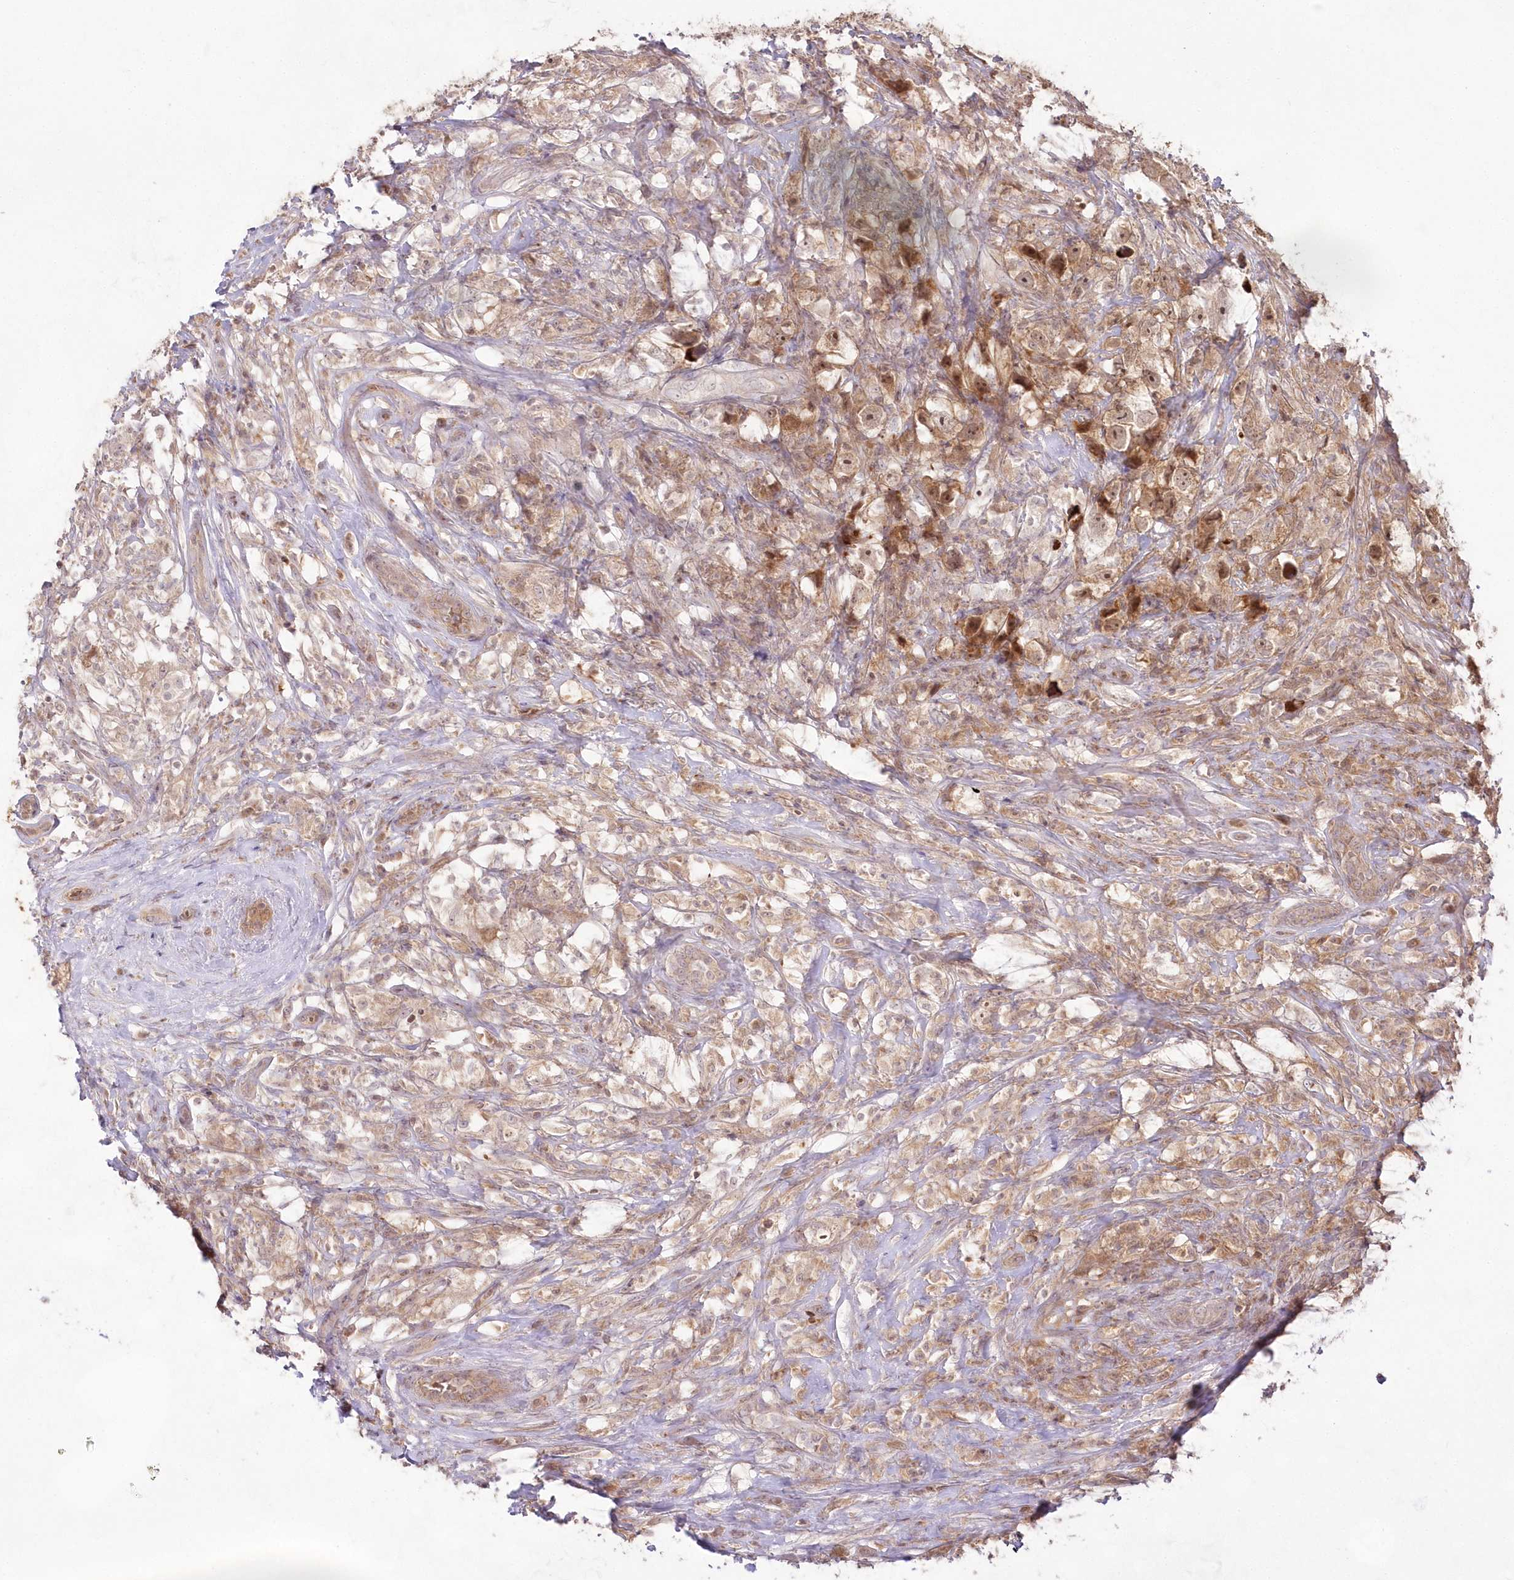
{"staining": {"intensity": "weak", "quantity": ">75%", "location": "cytoplasmic/membranous,nuclear"}, "tissue": "testis cancer", "cell_type": "Tumor cells", "image_type": "cancer", "snomed": [{"axis": "morphology", "description": "Seminoma, NOS"}, {"axis": "topography", "description": "Testis"}], "caption": "IHC image of neoplastic tissue: testis seminoma stained using immunohistochemistry reveals low levels of weak protein expression localized specifically in the cytoplasmic/membranous and nuclear of tumor cells, appearing as a cytoplasmic/membranous and nuclear brown color.", "gene": "IMPA1", "patient": {"sex": "male", "age": 49}}